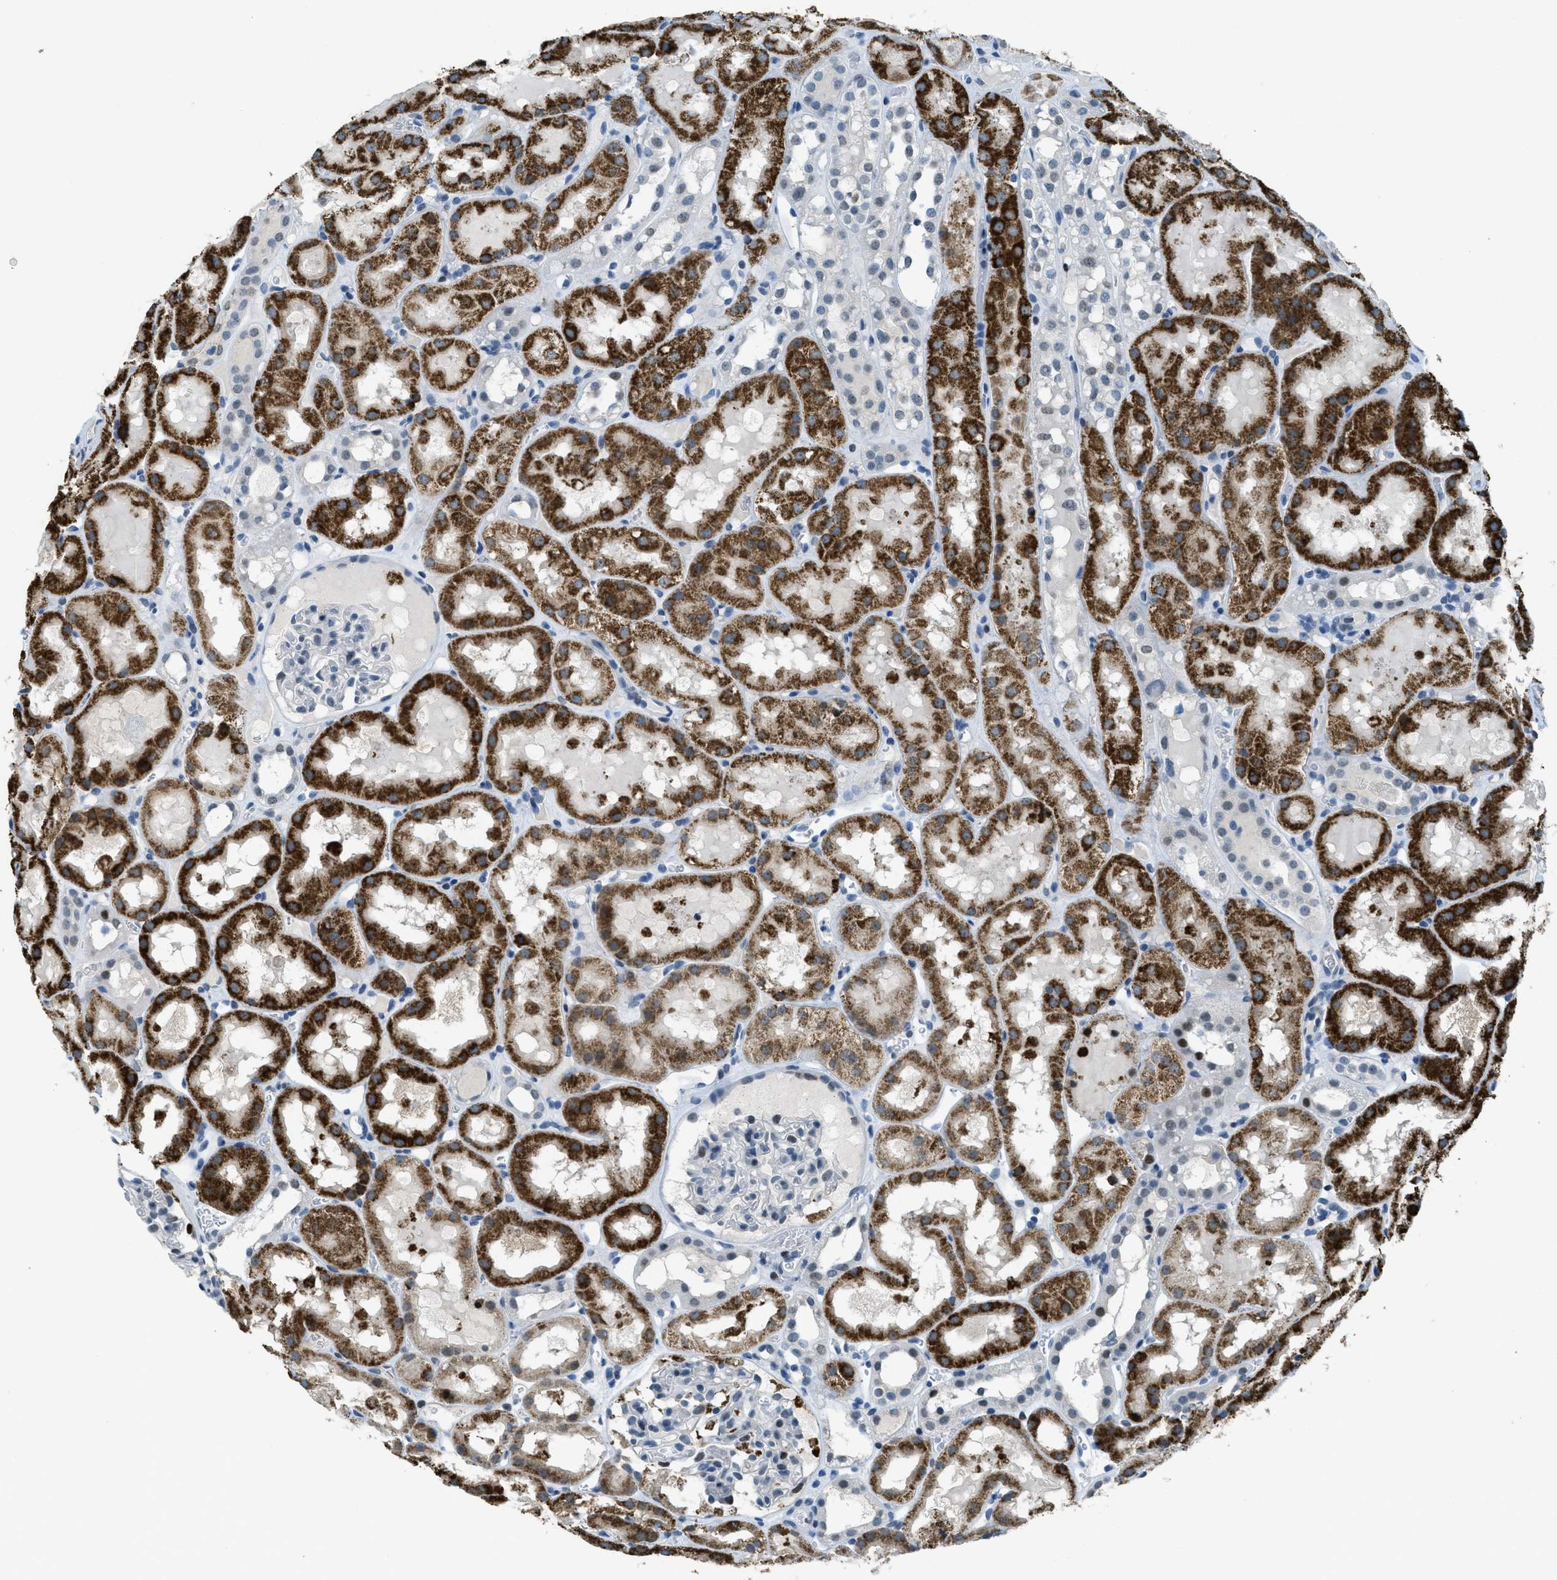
{"staining": {"intensity": "weak", "quantity": "<25%", "location": "nuclear"}, "tissue": "kidney", "cell_type": "Cells in glomeruli", "image_type": "normal", "snomed": [{"axis": "morphology", "description": "Normal tissue, NOS"}, {"axis": "topography", "description": "Kidney"}, {"axis": "topography", "description": "Urinary bladder"}], "caption": "IHC of unremarkable kidney demonstrates no expression in cells in glomeruli.", "gene": "TTC13", "patient": {"sex": "male", "age": 16}}